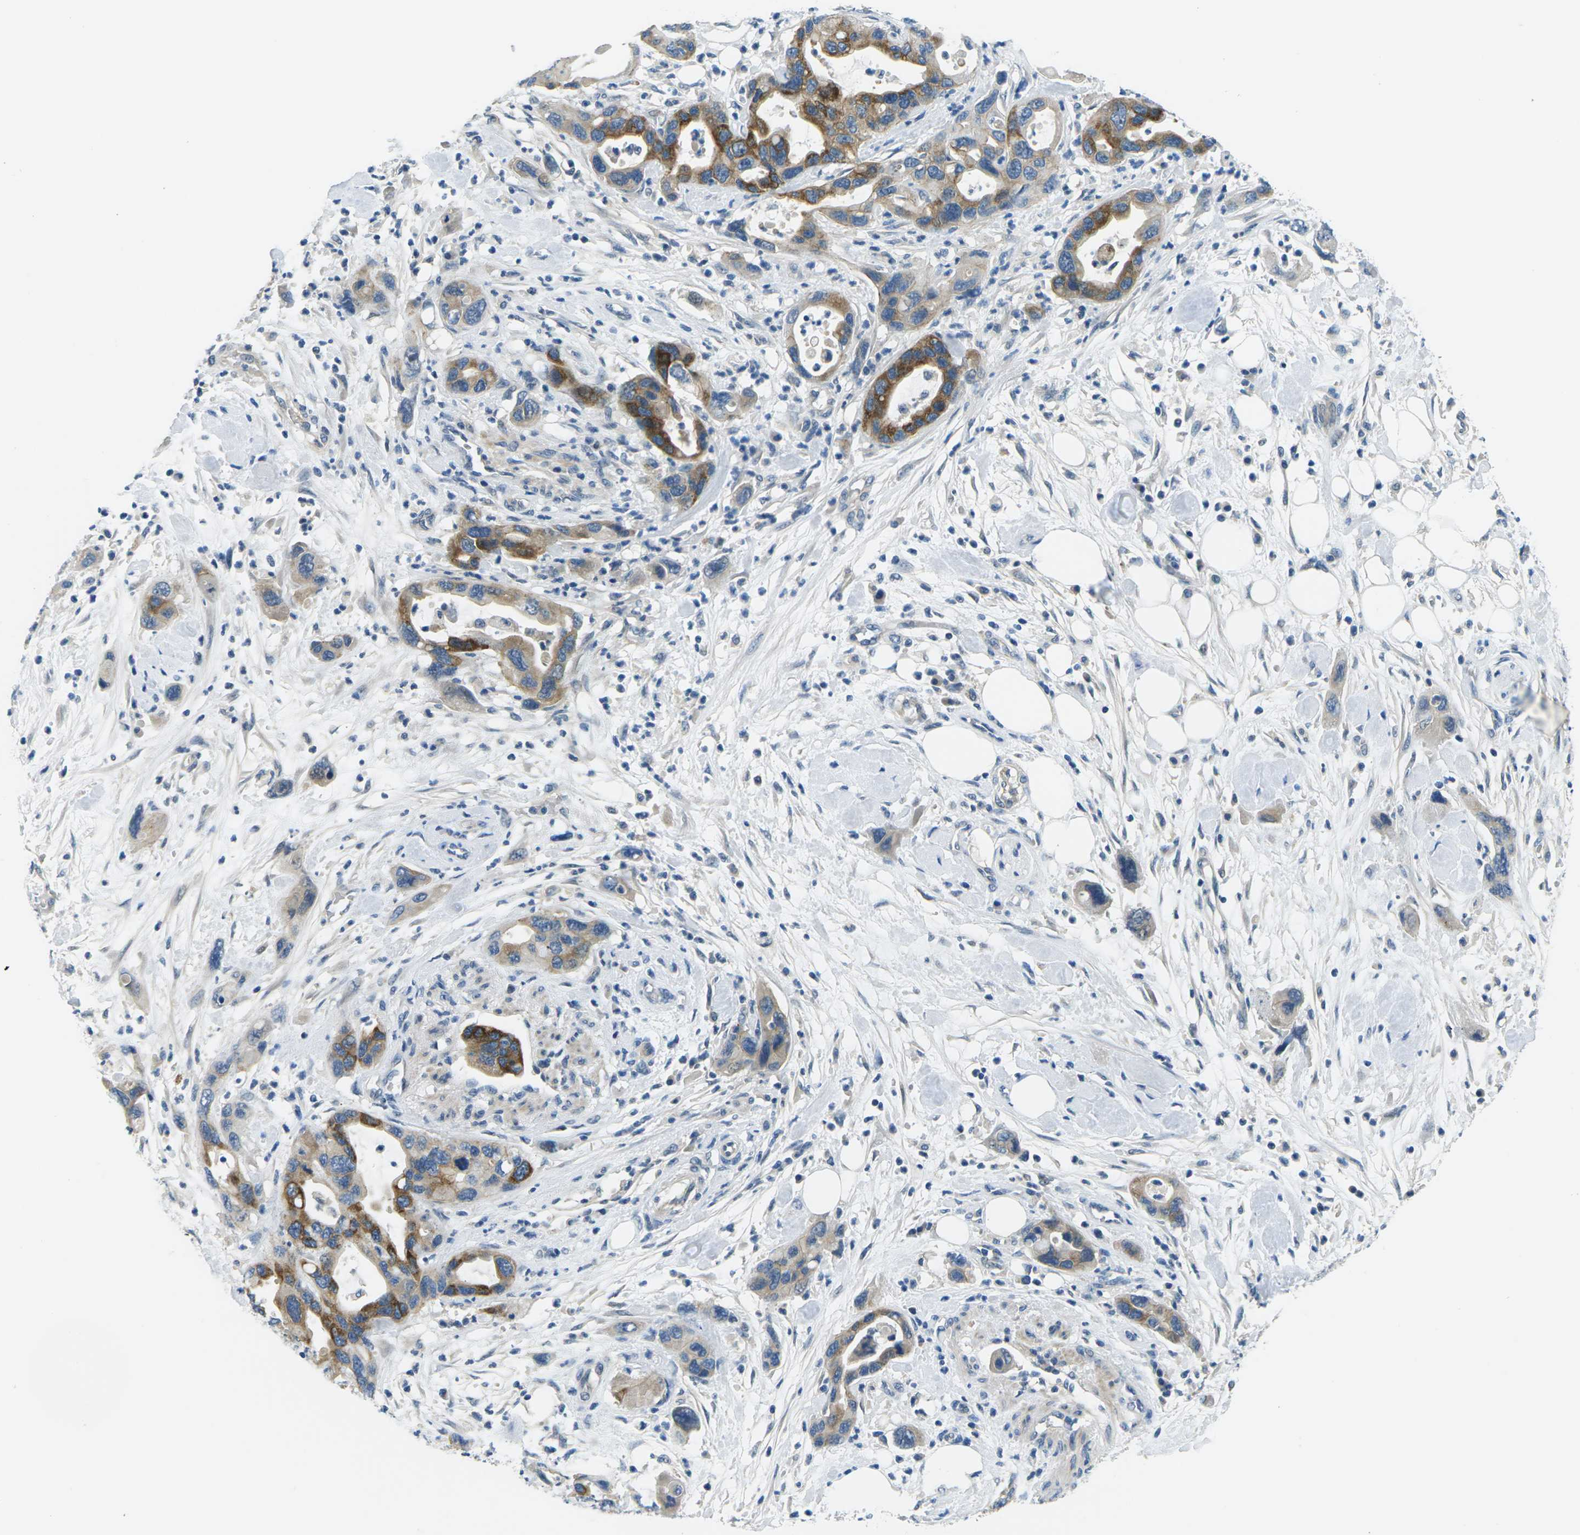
{"staining": {"intensity": "moderate", "quantity": ">75%", "location": "cytoplasmic/membranous"}, "tissue": "pancreatic cancer", "cell_type": "Tumor cells", "image_type": "cancer", "snomed": [{"axis": "morphology", "description": "Normal tissue, NOS"}, {"axis": "morphology", "description": "Adenocarcinoma, NOS"}, {"axis": "topography", "description": "Pancreas"}], "caption": "Protein positivity by immunohistochemistry shows moderate cytoplasmic/membranous positivity in about >75% of tumor cells in pancreatic adenocarcinoma.", "gene": "CTNND1", "patient": {"sex": "female", "age": 71}}